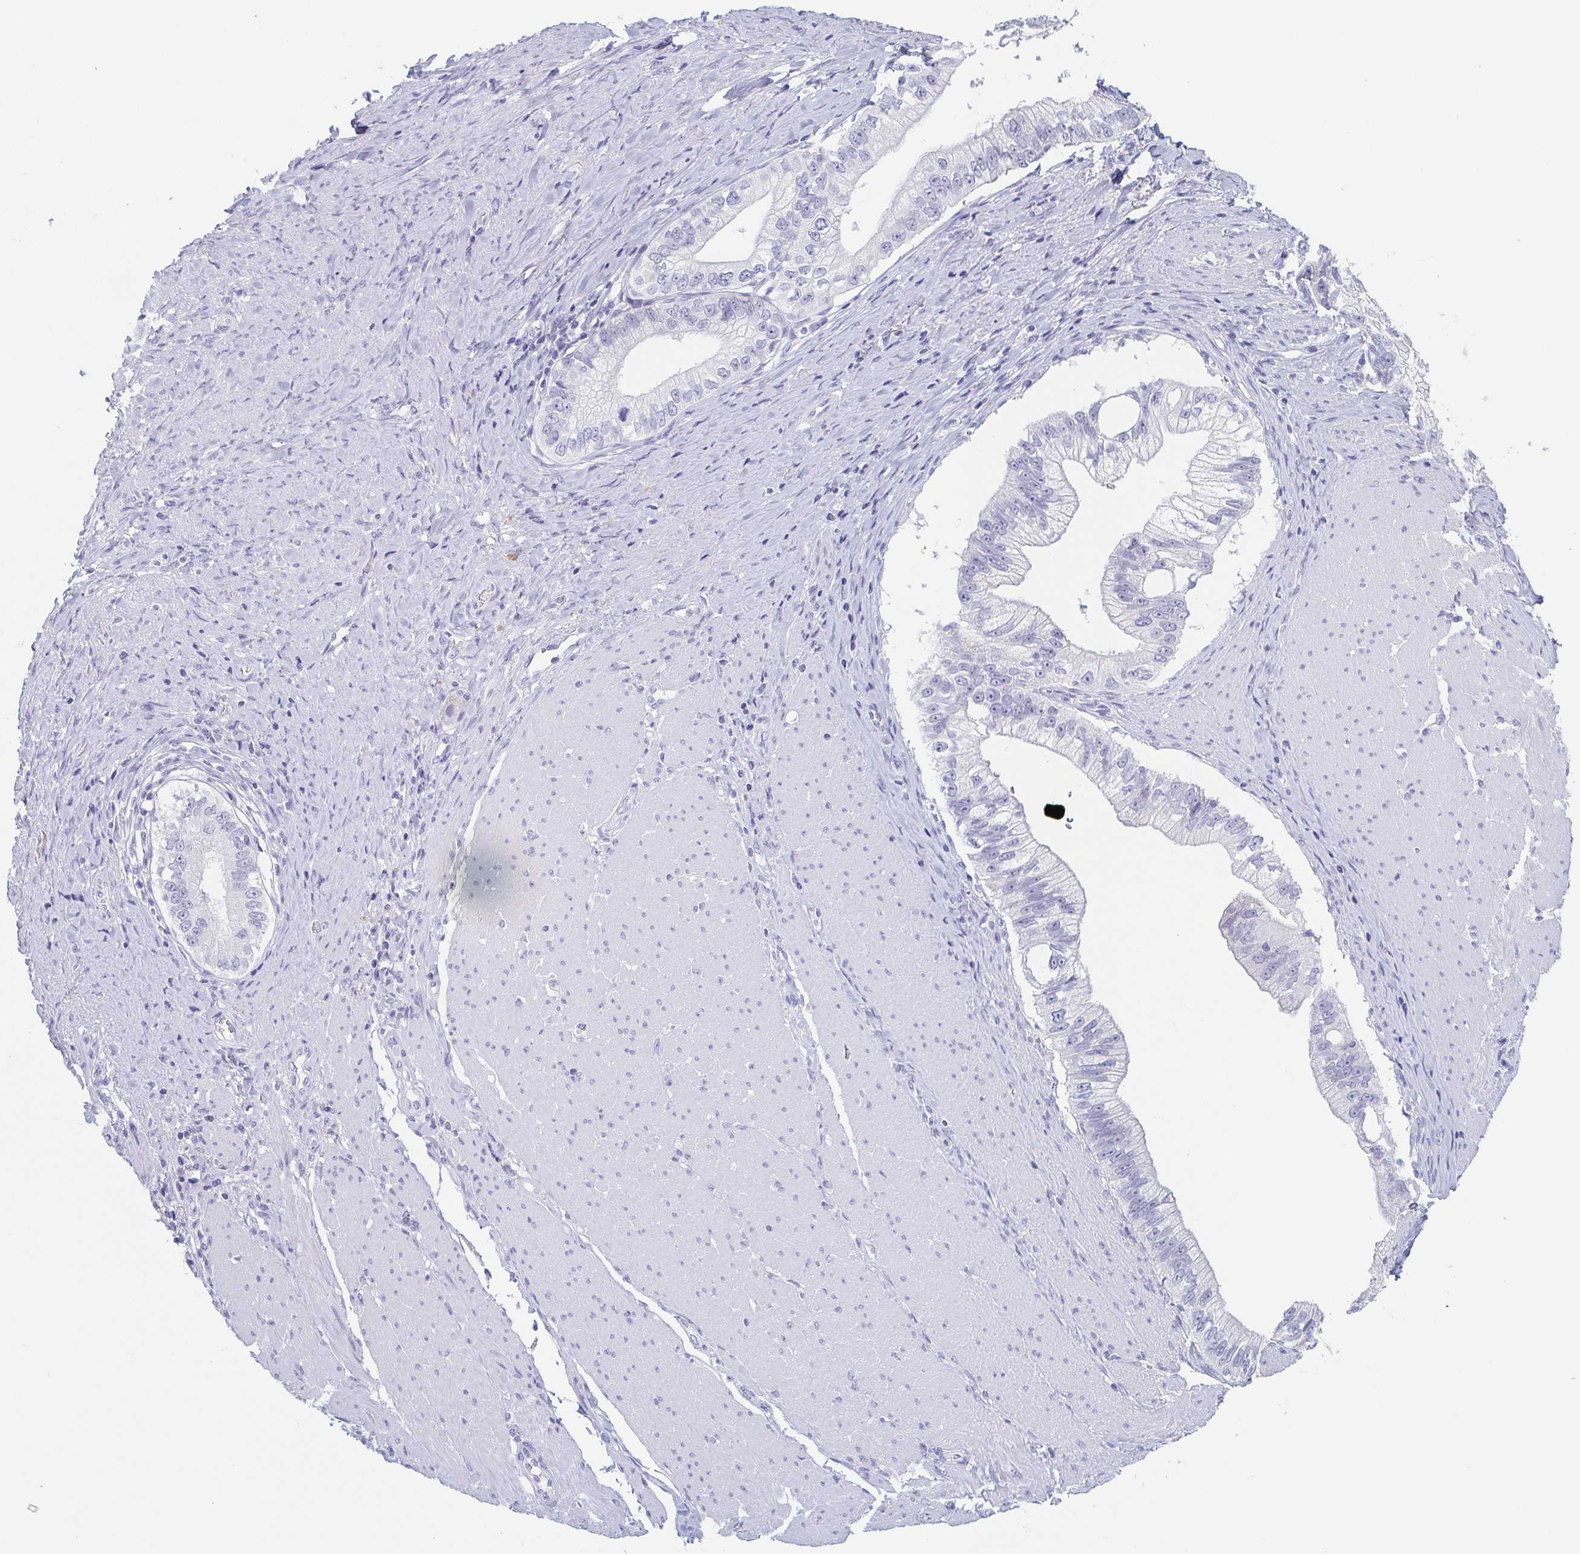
{"staining": {"intensity": "negative", "quantity": "none", "location": "none"}, "tissue": "pancreatic cancer", "cell_type": "Tumor cells", "image_type": "cancer", "snomed": [{"axis": "morphology", "description": "Adenocarcinoma, NOS"}, {"axis": "topography", "description": "Pancreas"}], "caption": "DAB (3,3'-diaminobenzidine) immunohistochemical staining of human pancreatic cancer (adenocarcinoma) shows no significant staining in tumor cells.", "gene": "ITLN1", "patient": {"sex": "male", "age": 70}}